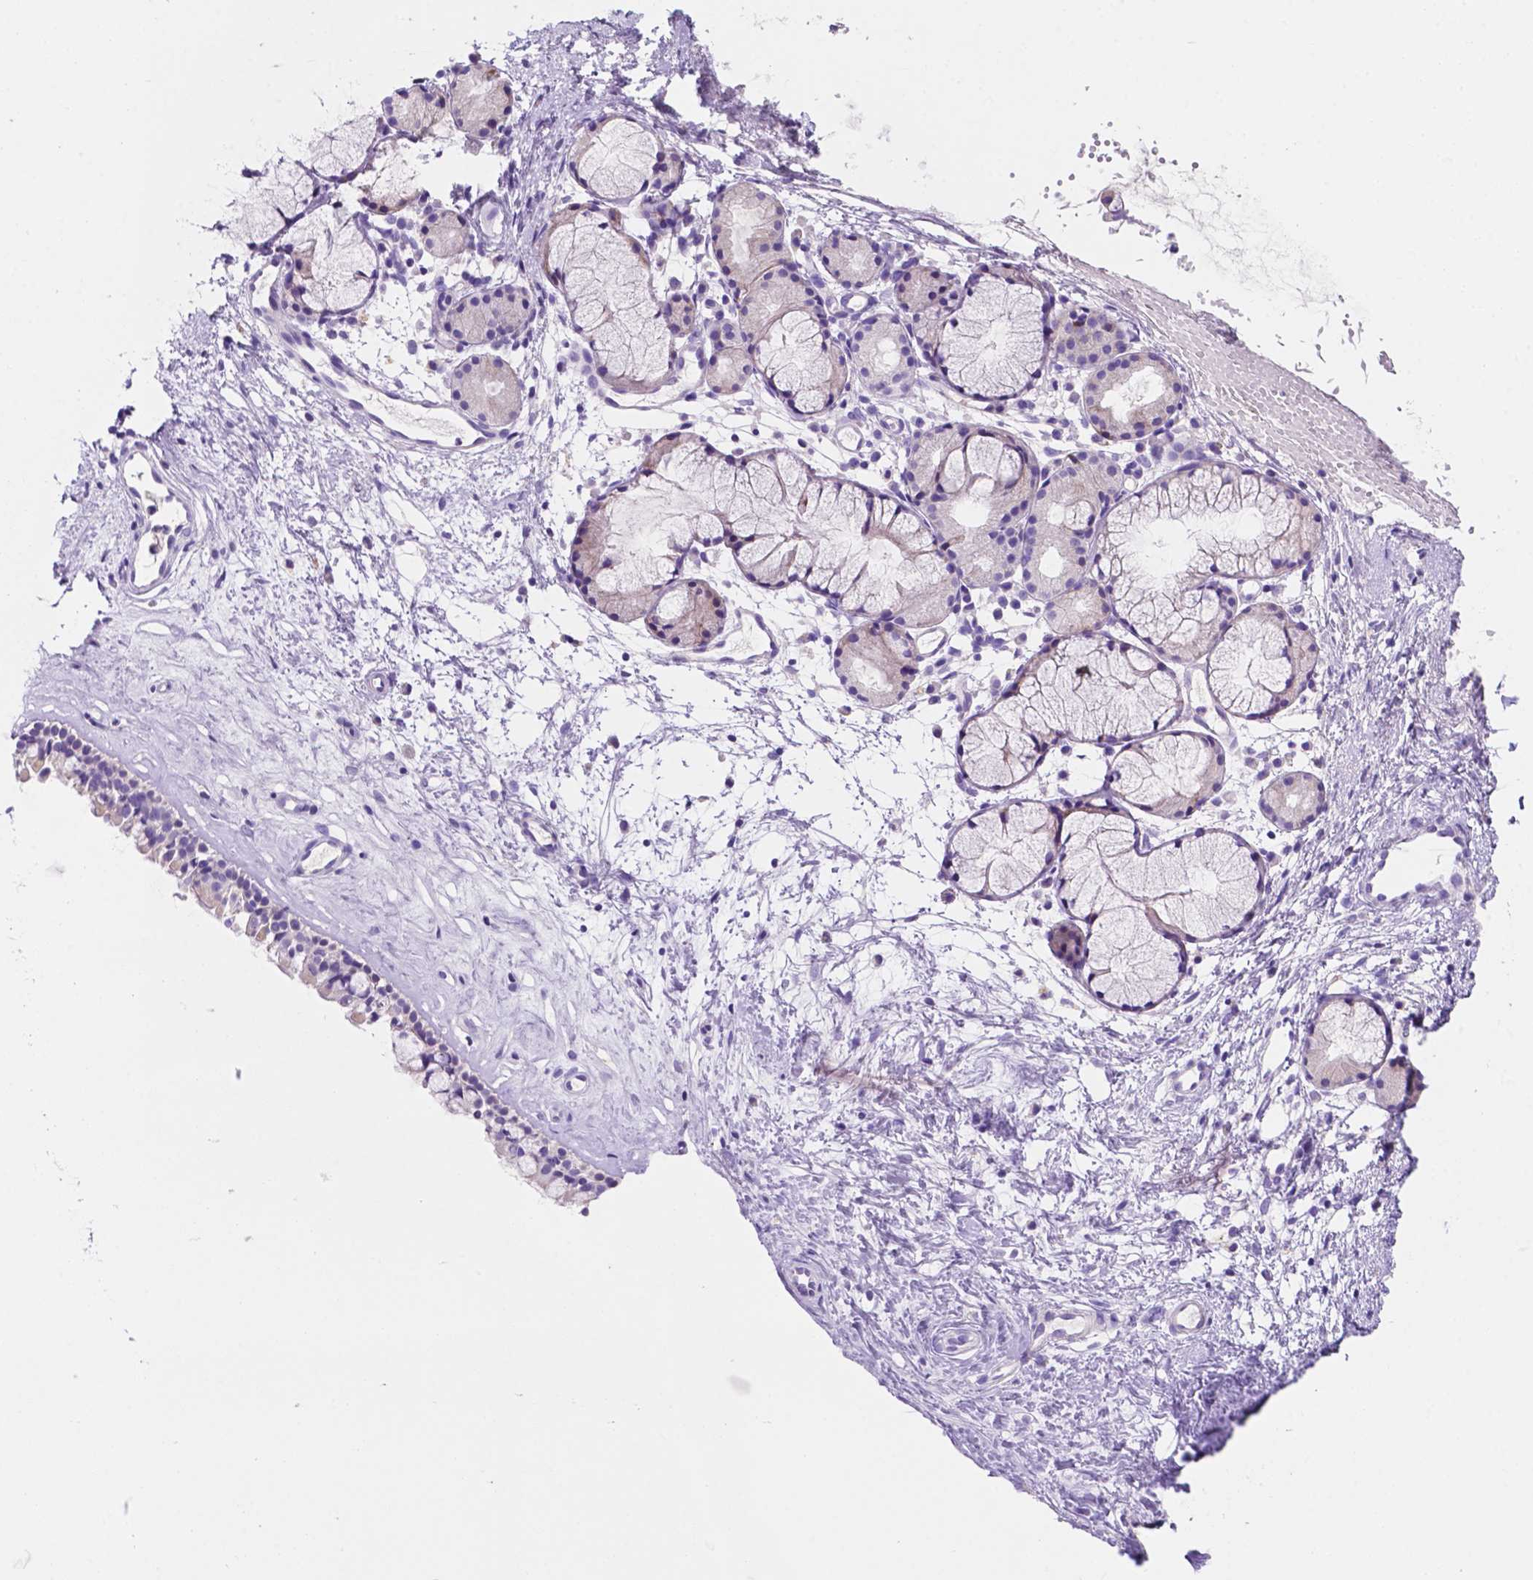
{"staining": {"intensity": "negative", "quantity": "none", "location": "none"}, "tissue": "nasopharynx", "cell_type": "Respiratory epithelial cells", "image_type": "normal", "snomed": [{"axis": "morphology", "description": "Normal tissue, NOS"}, {"axis": "topography", "description": "Nasopharynx"}], "caption": "Histopathology image shows no significant protein expression in respiratory epithelial cells of unremarkable nasopharynx.", "gene": "CEACAM7", "patient": {"sex": "female", "age": 52}}